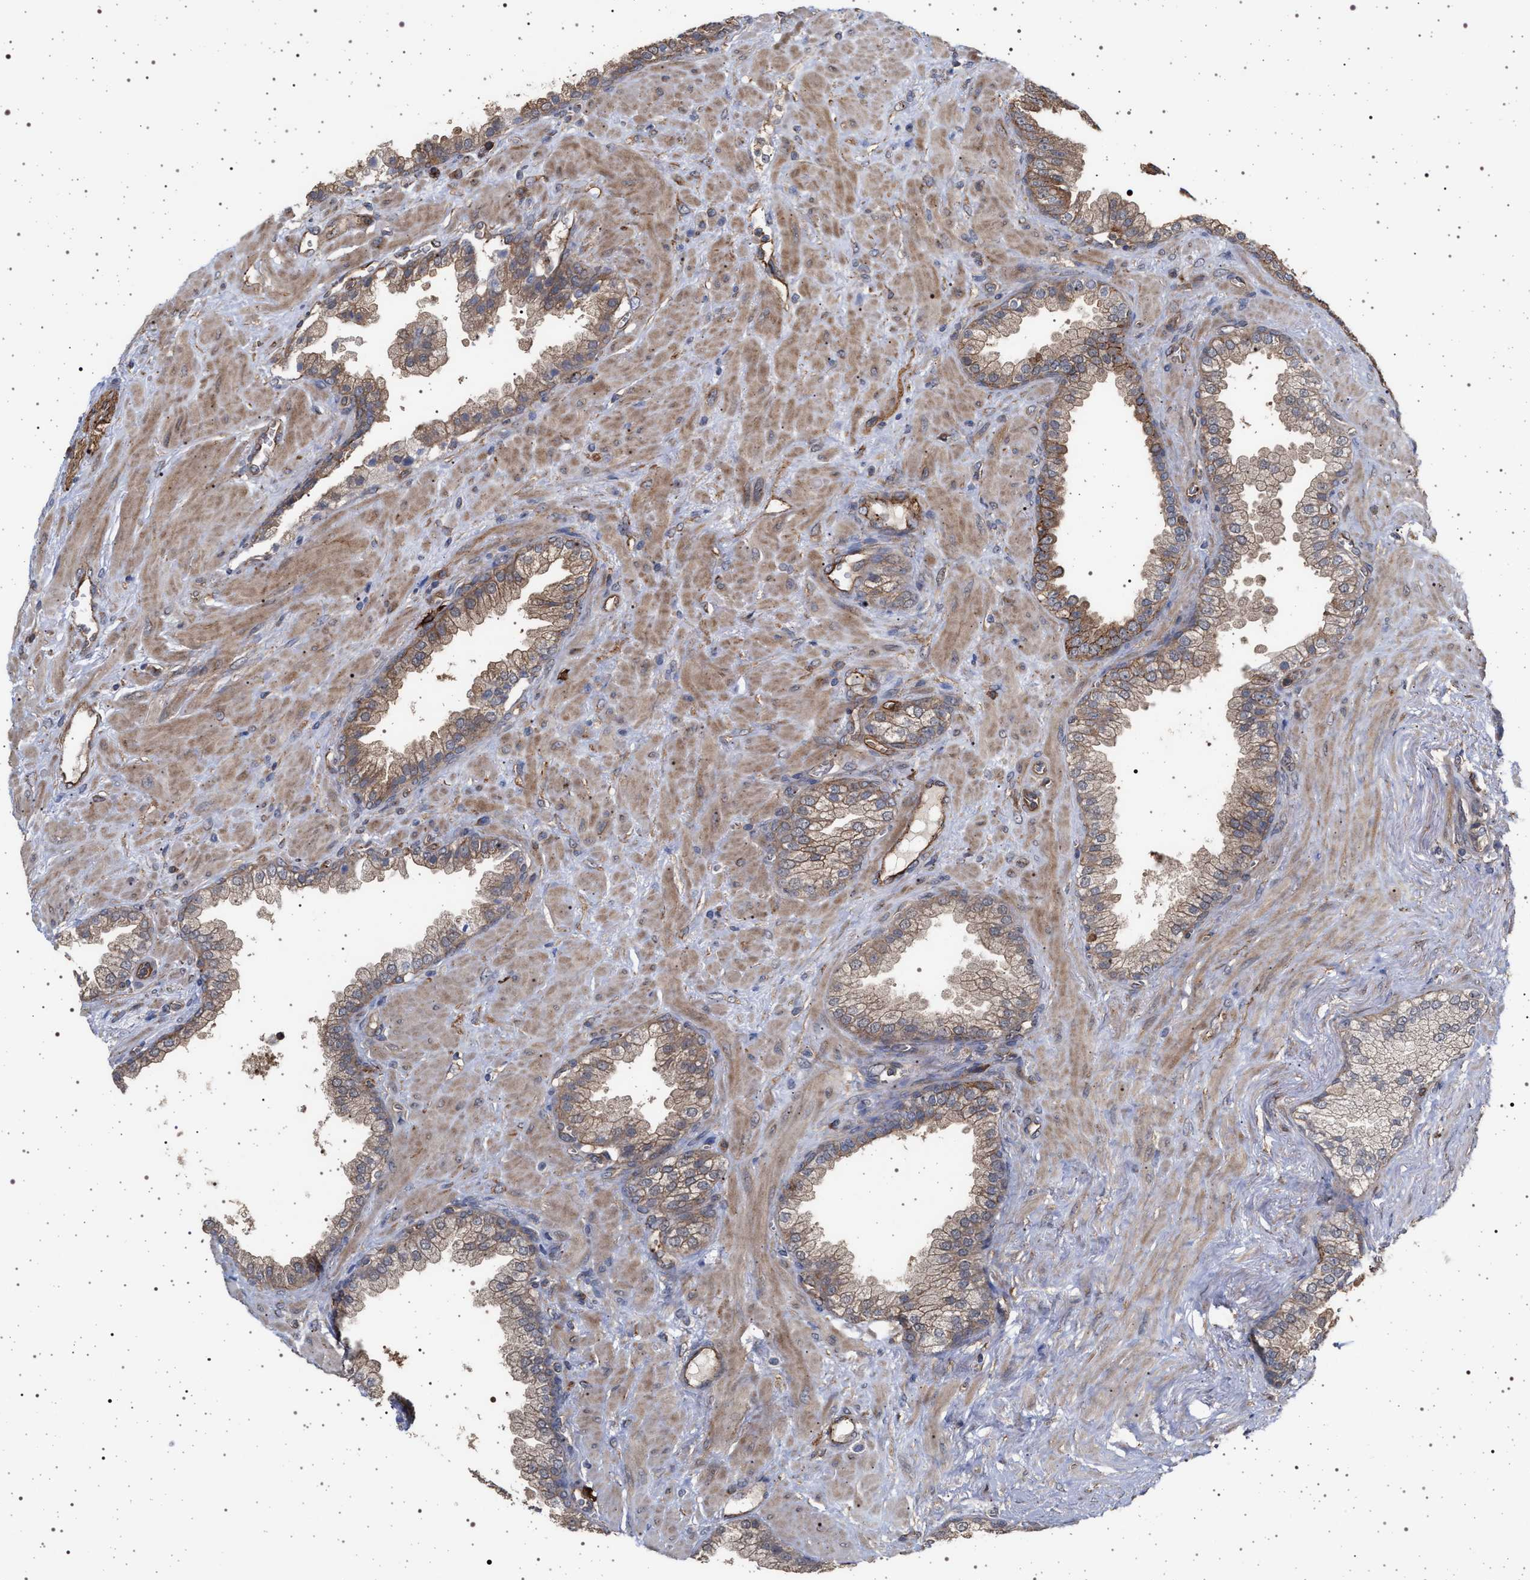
{"staining": {"intensity": "moderate", "quantity": ">75%", "location": "cytoplasmic/membranous"}, "tissue": "prostate cancer", "cell_type": "Tumor cells", "image_type": "cancer", "snomed": [{"axis": "morphology", "description": "Adenocarcinoma, Low grade"}, {"axis": "topography", "description": "Prostate"}], "caption": "Tumor cells reveal medium levels of moderate cytoplasmic/membranous staining in about >75% of cells in prostate adenocarcinoma (low-grade).", "gene": "IFT20", "patient": {"sex": "male", "age": 71}}